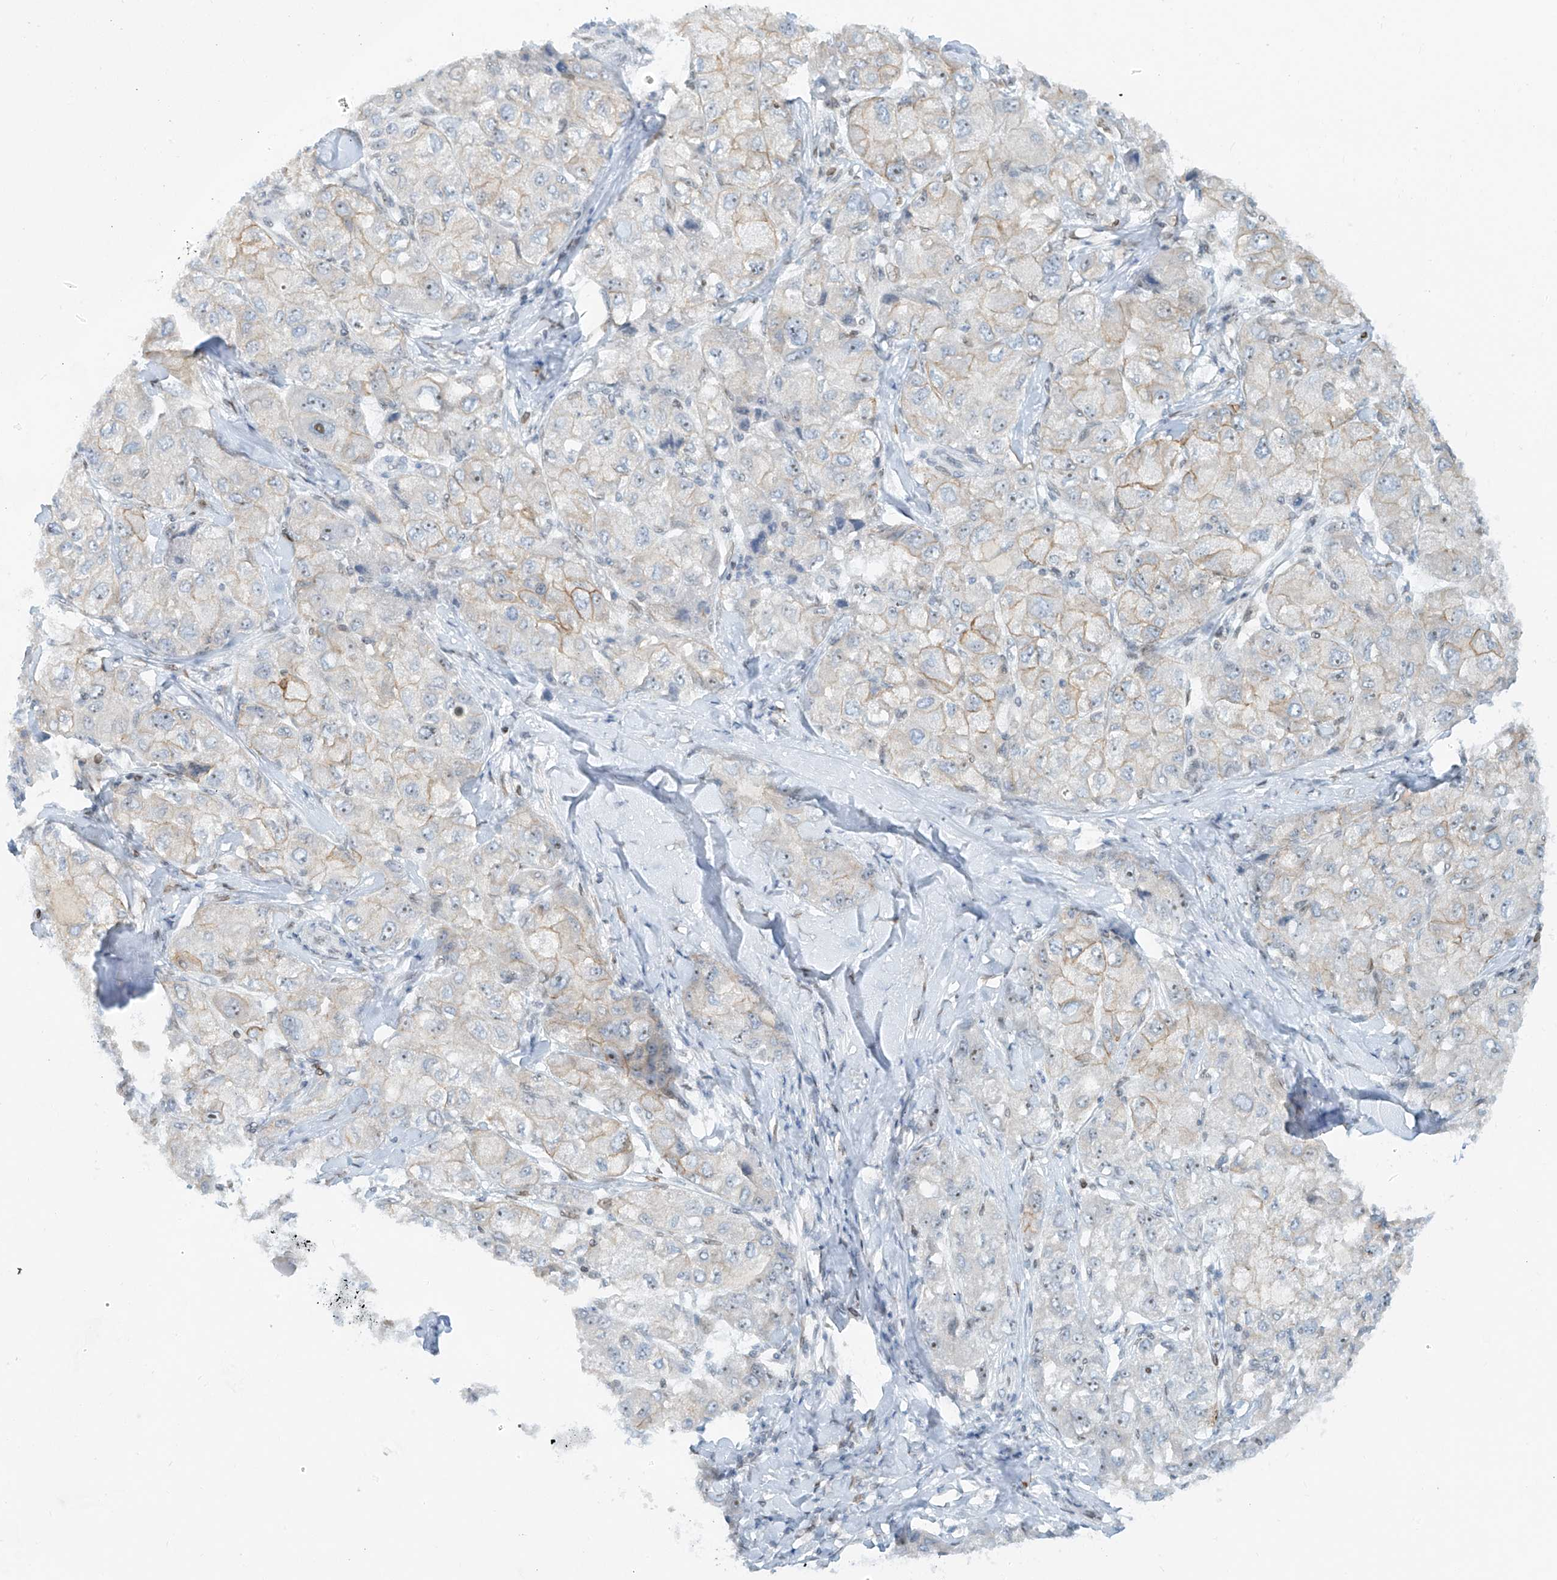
{"staining": {"intensity": "weak", "quantity": "25%-75%", "location": "cytoplasmic/membranous,nuclear"}, "tissue": "liver cancer", "cell_type": "Tumor cells", "image_type": "cancer", "snomed": [{"axis": "morphology", "description": "Carcinoma, Hepatocellular, NOS"}, {"axis": "topography", "description": "Liver"}], "caption": "Protein analysis of liver cancer tissue reveals weak cytoplasmic/membranous and nuclear staining in approximately 25%-75% of tumor cells. The protein of interest is shown in brown color, while the nuclei are stained blue.", "gene": "SAMD15", "patient": {"sex": "male", "age": 80}}